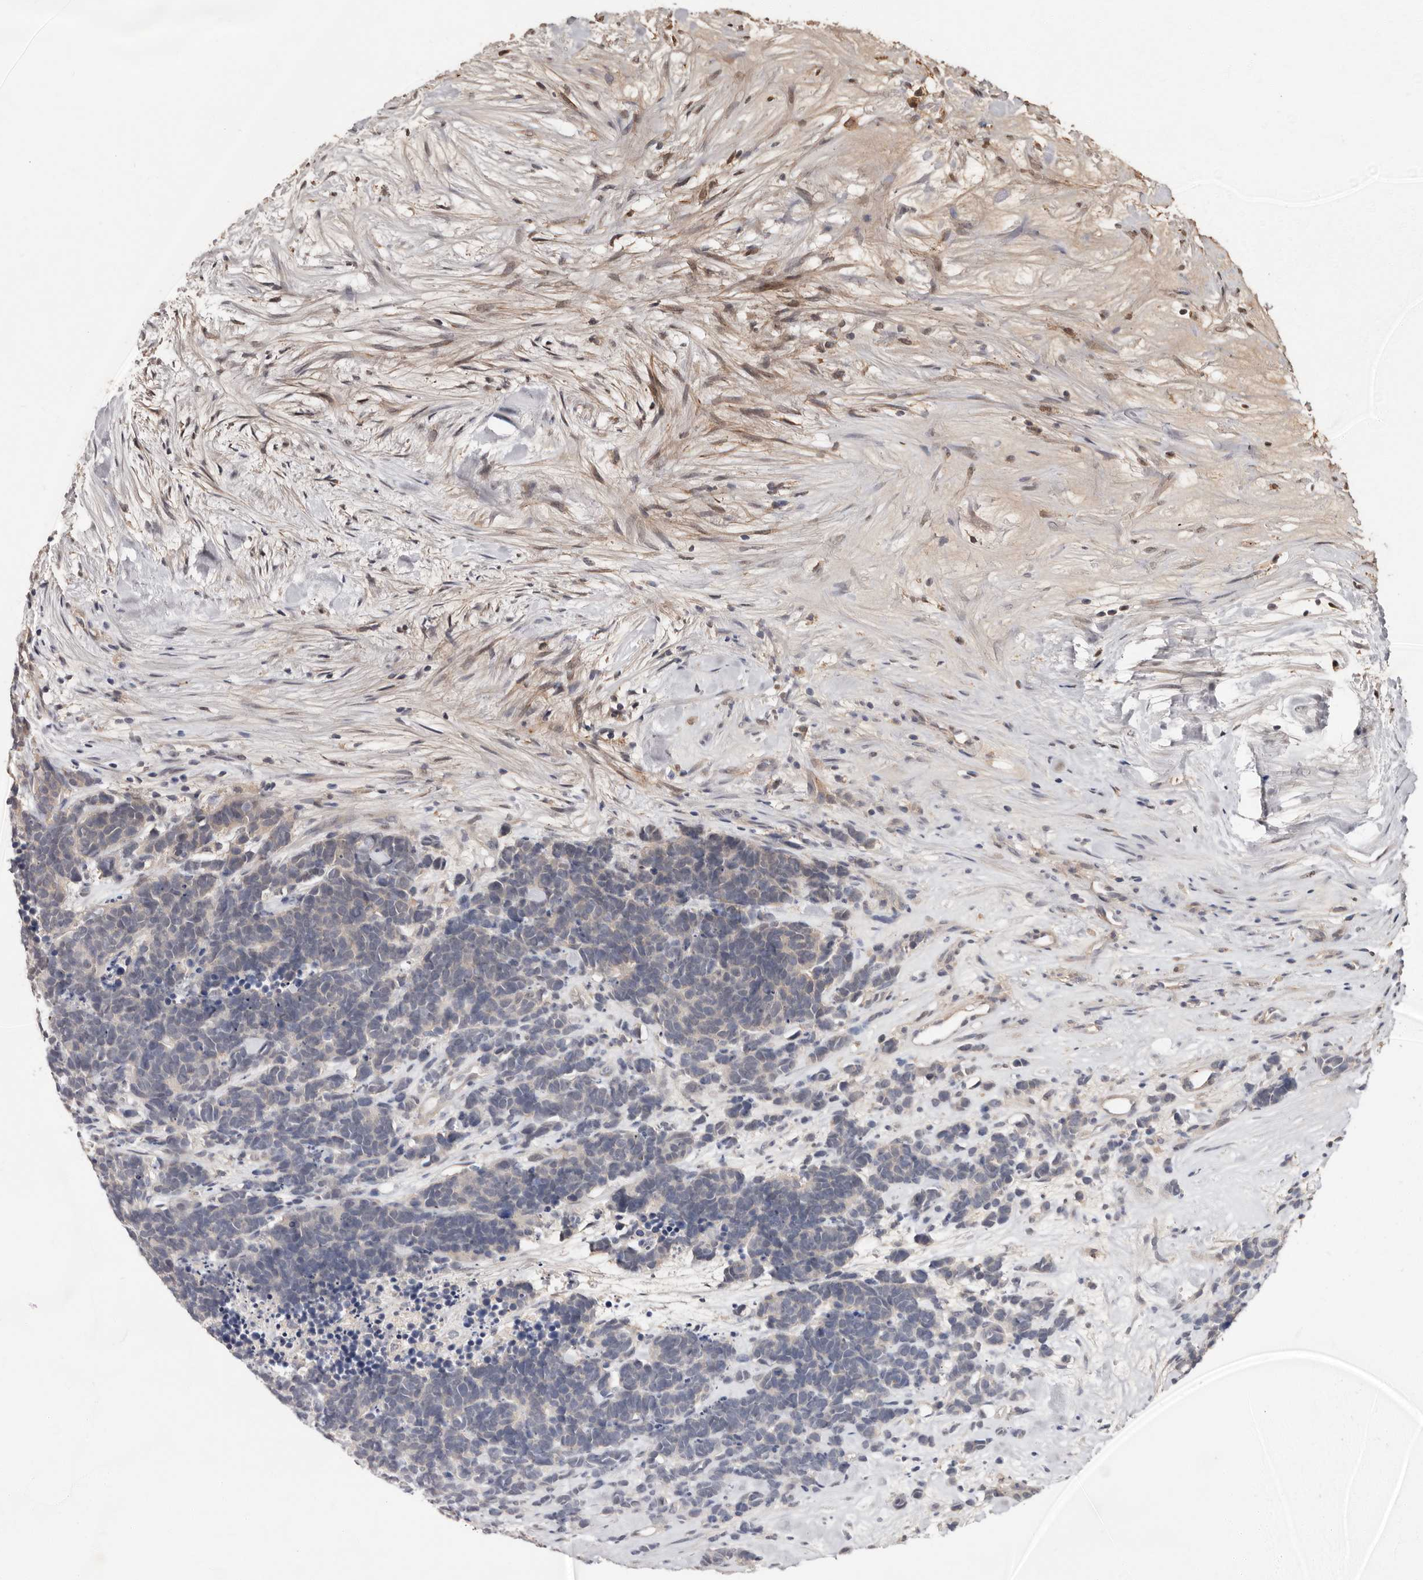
{"staining": {"intensity": "weak", "quantity": "25%-75%", "location": "cytoplasmic/membranous"}, "tissue": "carcinoid", "cell_type": "Tumor cells", "image_type": "cancer", "snomed": [{"axis": "morphology", "description": "Carcinoma, NOS"}, {"axis": "morphology", "description": "Carcinoid, malignant, NOS"}, {"axis": "topography", "description": "Urinary bladder"}], "caption": "This photomicrograph demonstrates IHC staining of carcinoid, with low weak cytoplasmic/membranous positivity in about 25%-75% of tumor cells.", "gene": "LRGUK", "patient": {"sex": "male", "age": 57}}